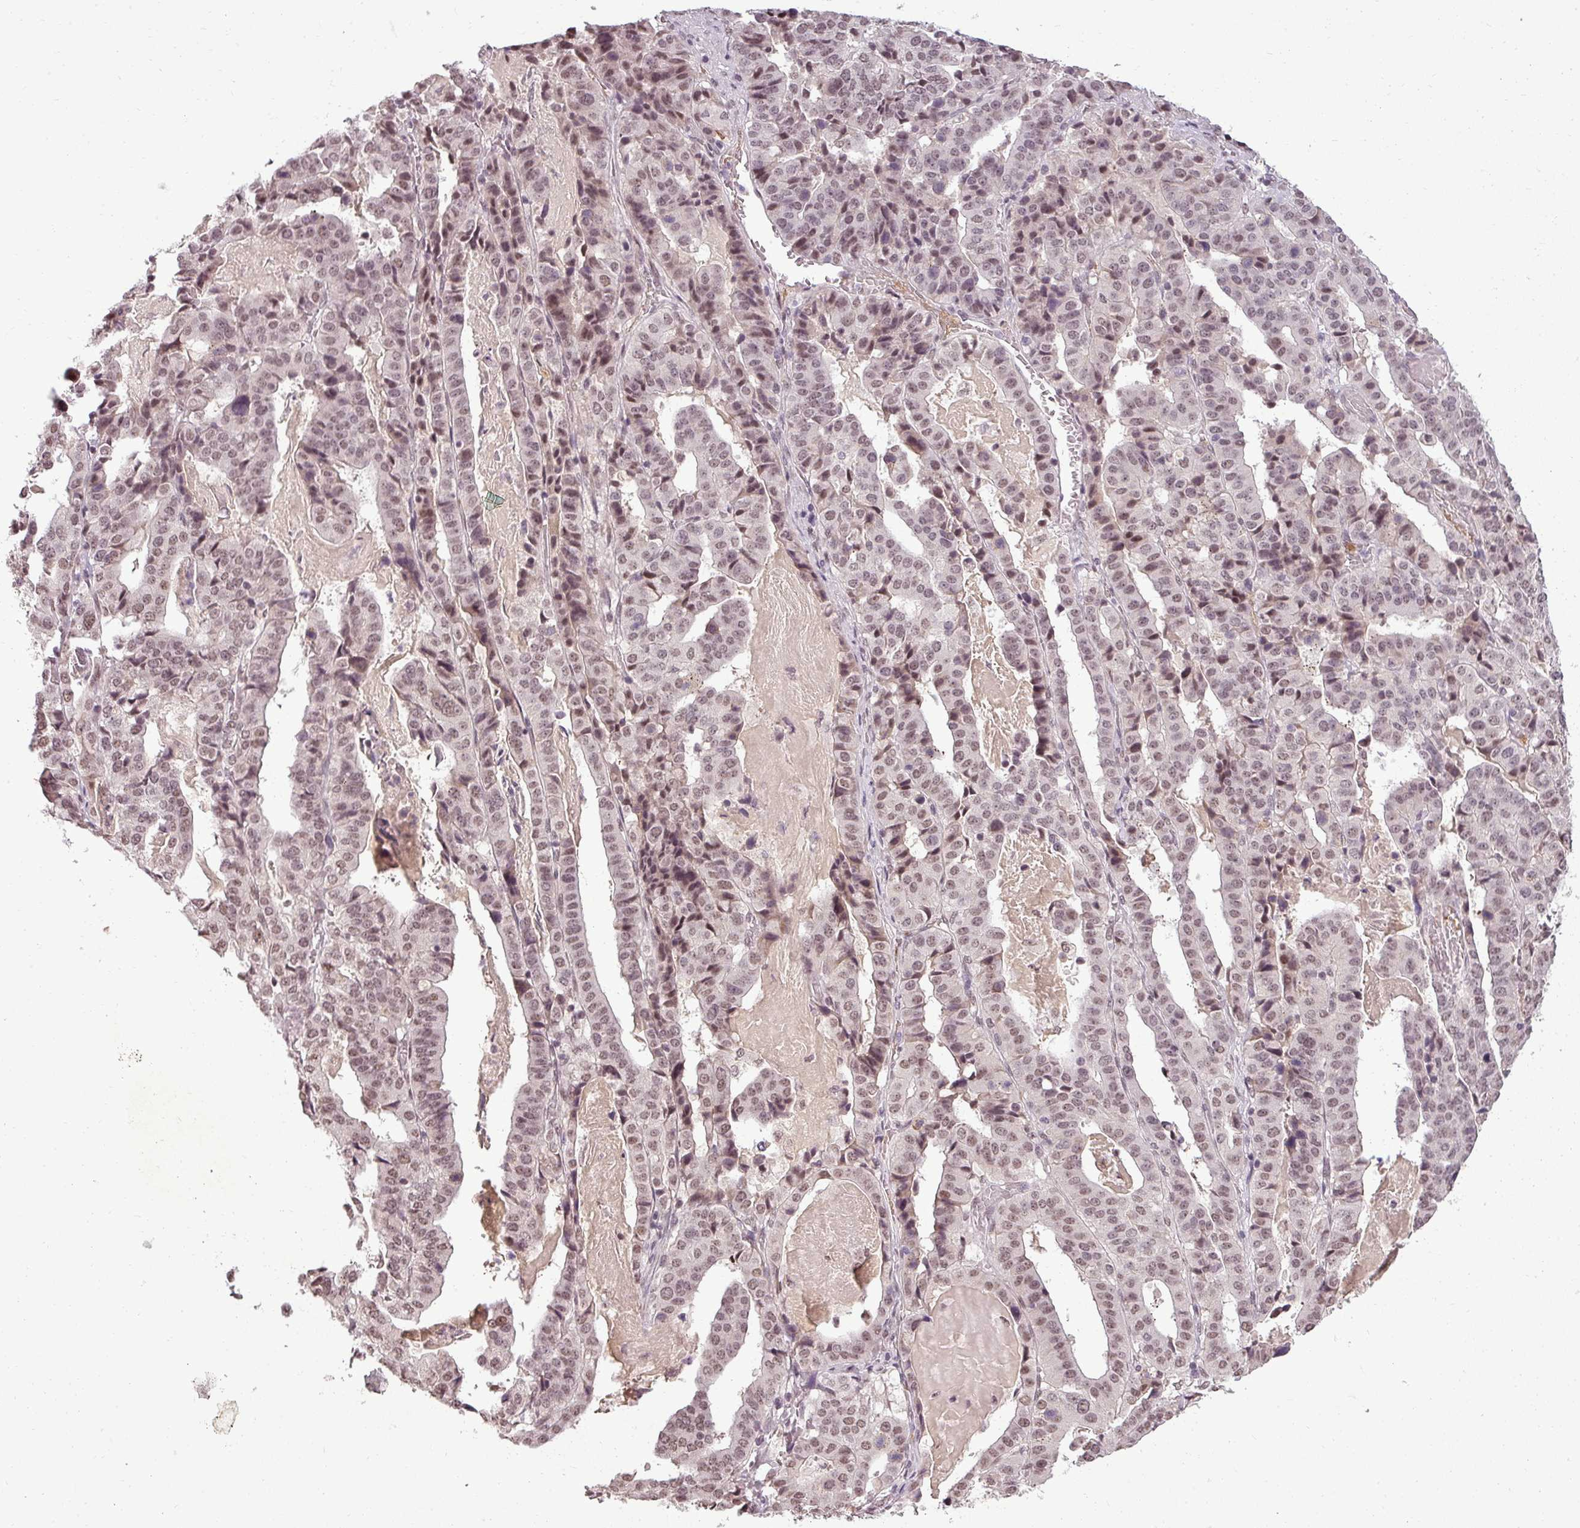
{"staining": {"intensity": "moderate", "quantity": ">75%", "location": "nuclear"}, "tissue": "stomach cancer", "cell_type": "Tumor cells", "image_type": "cancer", "snomed": [{"axis": "morphology", "description": "Adenocarcinoma, NOS"}, {"axis": "topography", "description": "Stomach"}], "caption": "A micrograph of human stomach cancer stained for a protein displays moderate nuclear brown staining in tumor cells.", "gene": "BCAS3", "patient": {"sex": "male", "age": 48}}